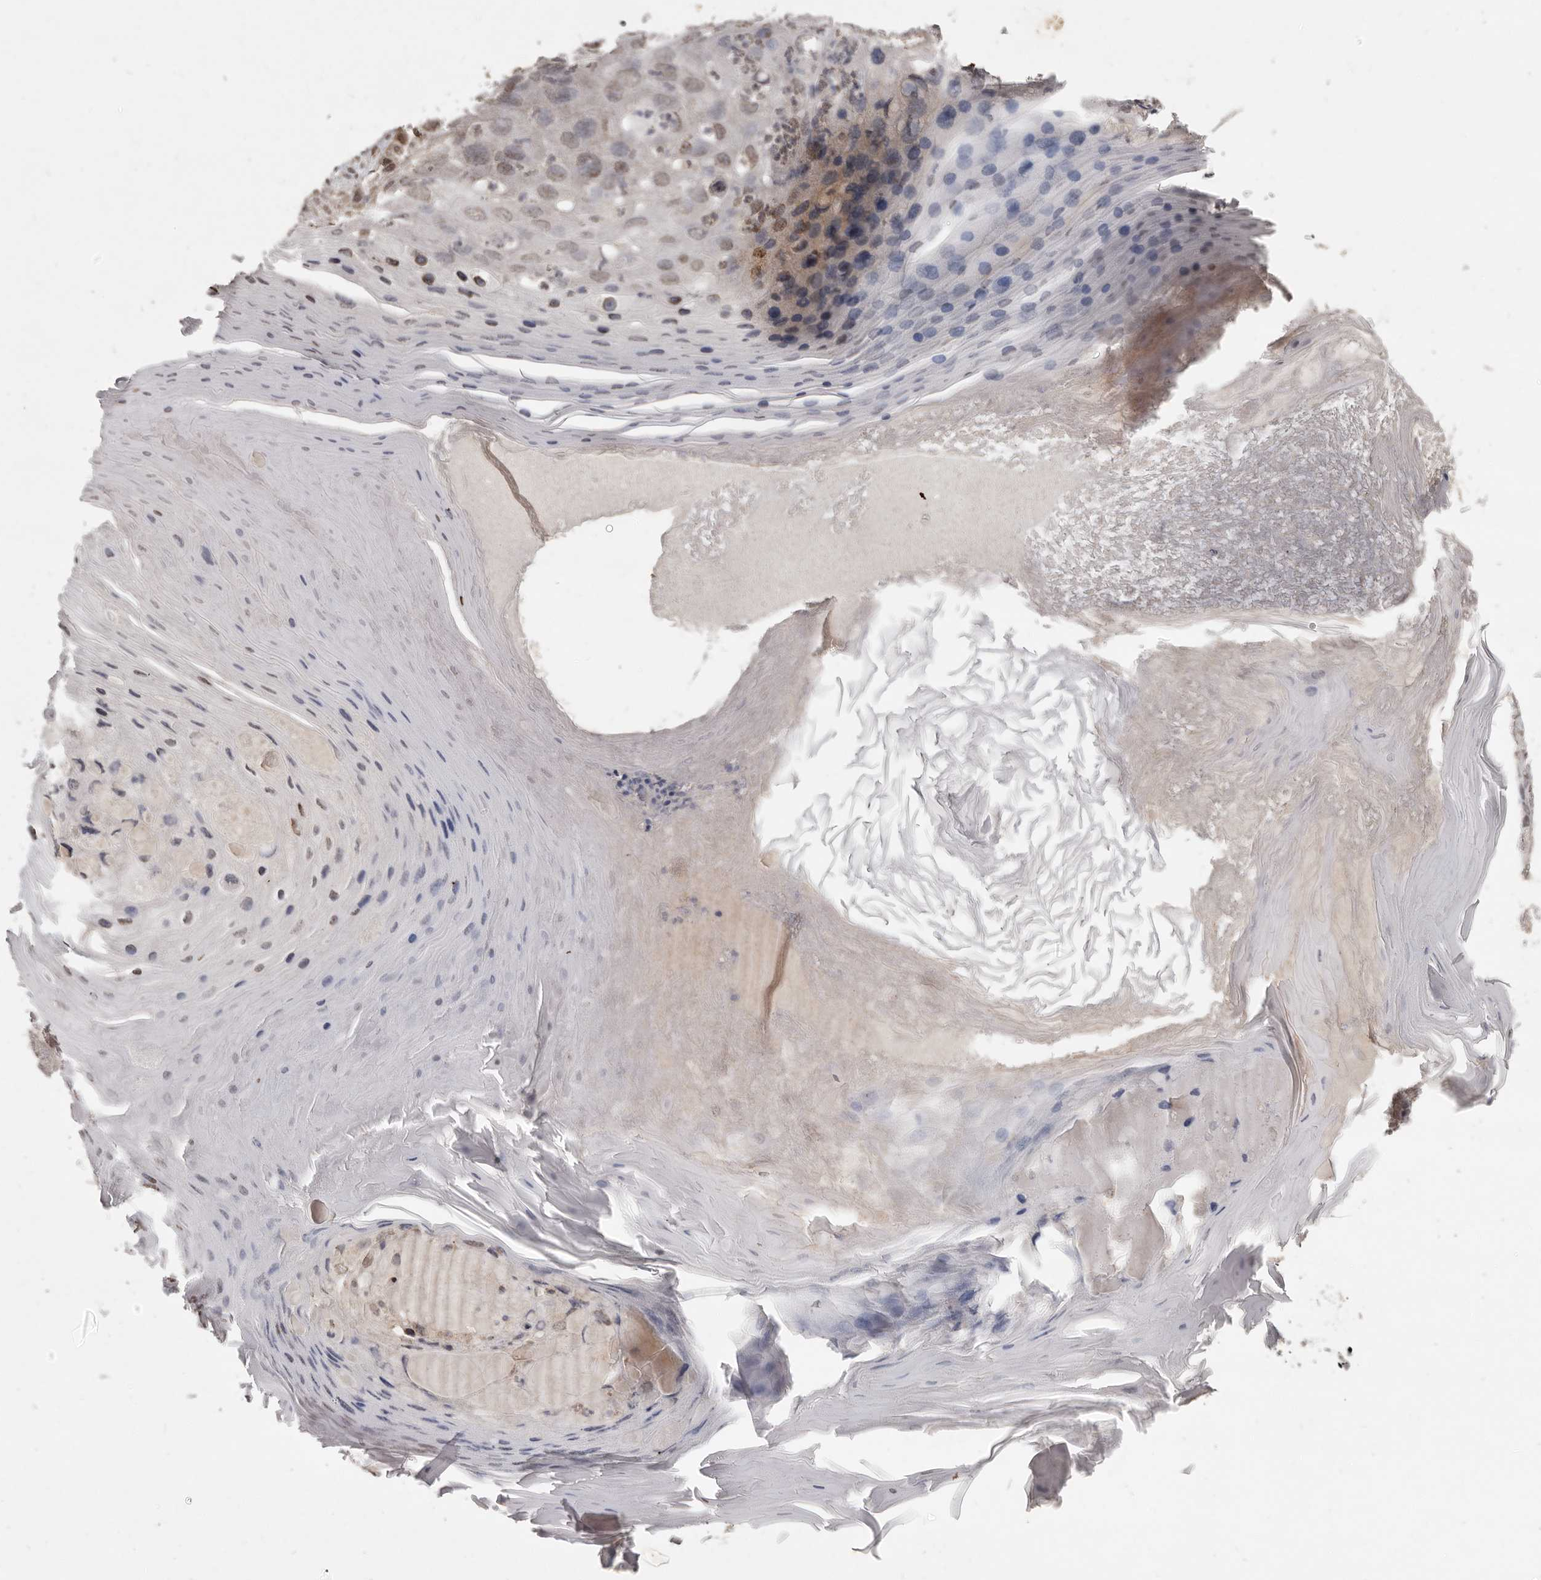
{"staining": {"intensity": "weak", "quantity": ">75%", "location": "nuclear"}, "tissue": "skin cancer", "cell_type": "Tumor cells", "image_type": "cancer", "snomed": [{"axis": "morphology", "description": "Squamous cell carcinoma, NOS"}, {"axis": "topography", "description": "Skin"}], "caption": "Protein expression analysis of human skin squamous cell carcinoma reveals weak nuclear positivity in about >75% of tumor cells. (DAB (3,3'-diaminobenzidine) IHC with brightfield microscopy, high magnification).", "gene": "LINGO2", "patient": {"sex": "female", "age": 88}}